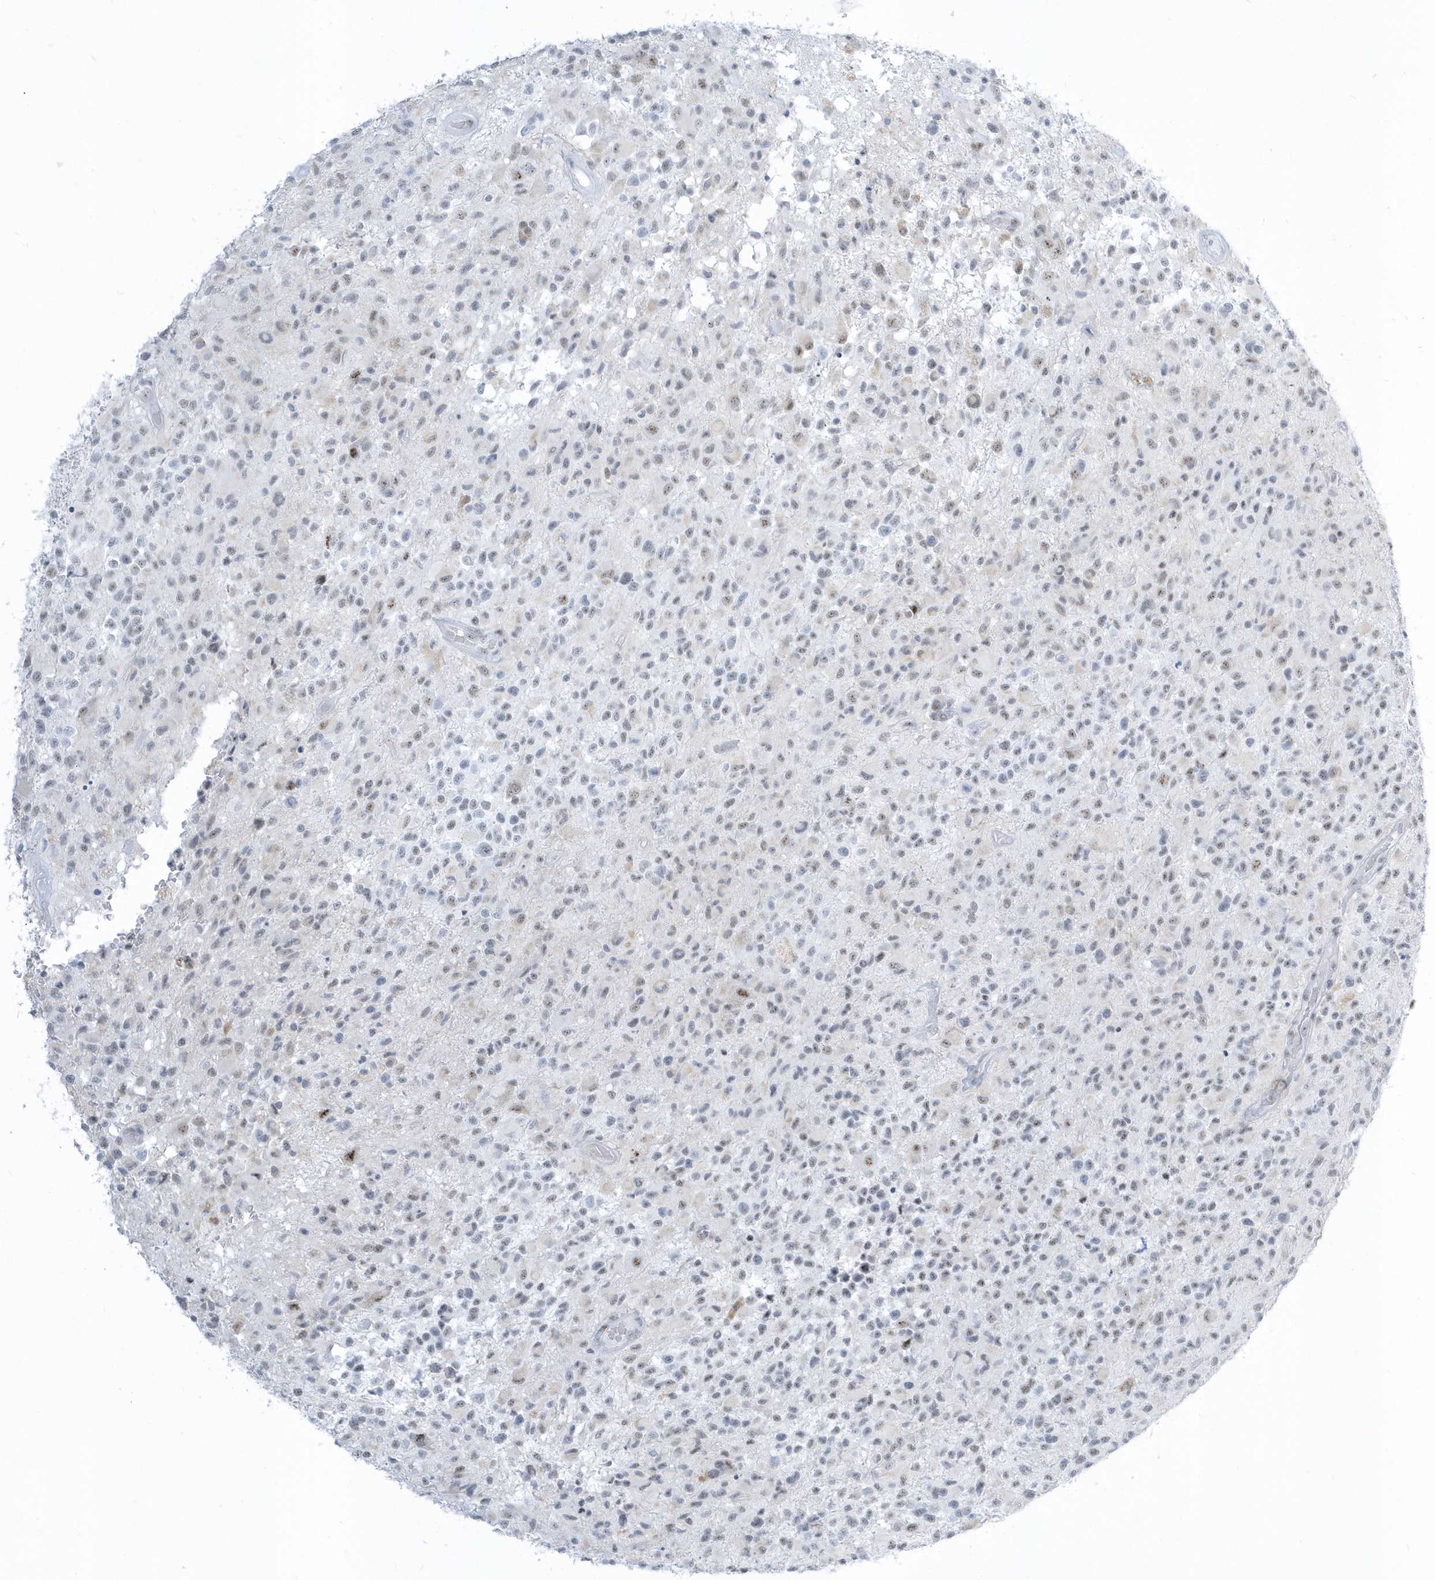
{"staining": {"intensity": "moderate", "quantity": "<25%", "location": "nuclear"}, "tissue": "glioma", "cell_type": "Tumor cells", "image_type": "cancer", "snomed": [{"axis": "morphology", "description": "Glioma, malignant, High grade"}, {"axis": "morphology", "description": "Glioblastoma, NOS"}, {"axis": "topography", "description": "Brain"}], "caption": "Glioma stained for a protein exhibits moderate nuclear positivity in tumor cells.", "gene": "PLEKHN1", "patient": {"sex": "male", "age": 60}}